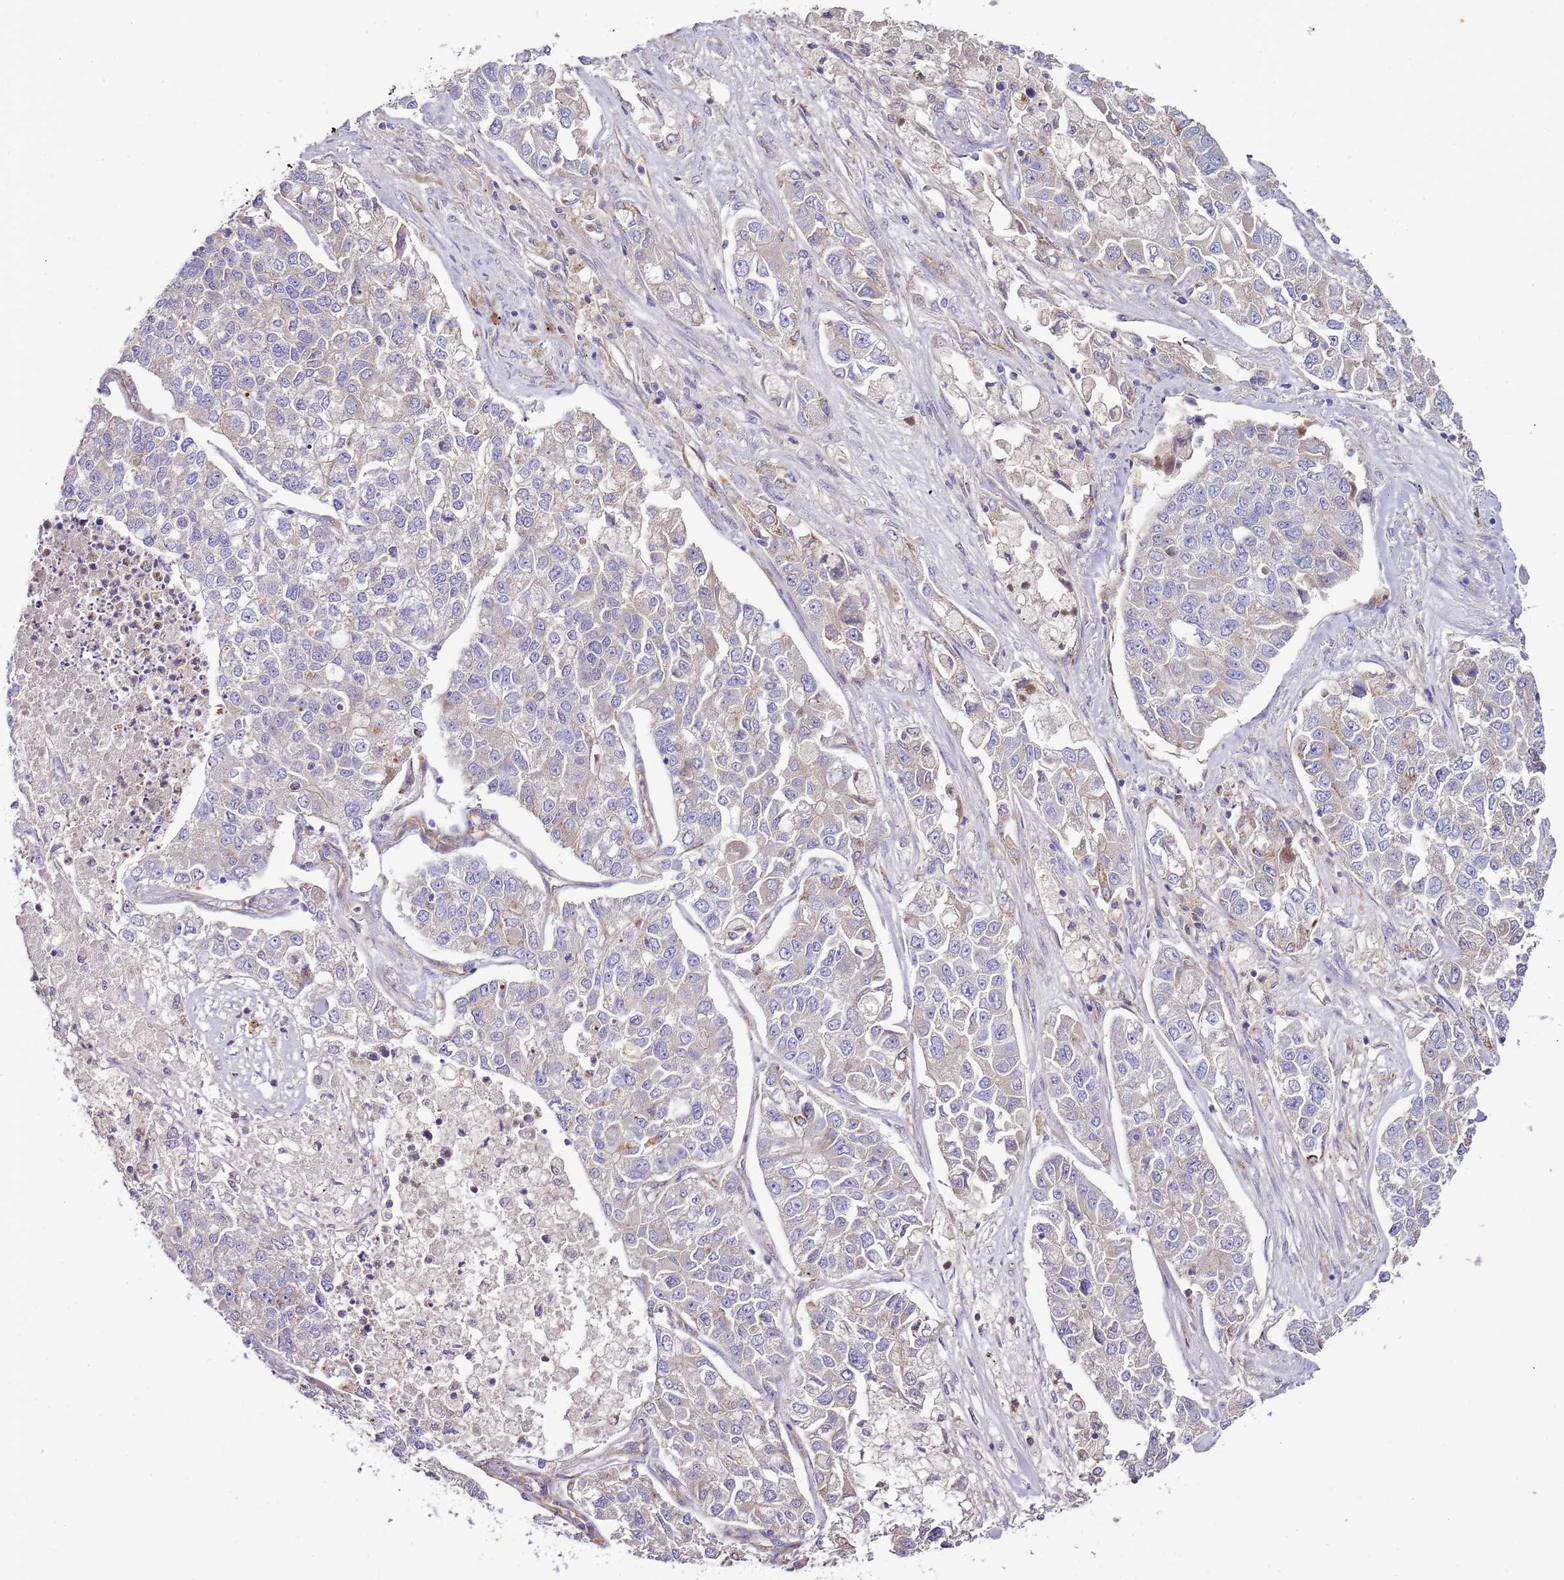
{"staining": {"intensity": "negative", "quantity": "none", "location": "none"}, "tissue": "lung cancer", "cell_type": "Tumor cells", "image_type": "cancer", "snomed": [{"axis": "morphology", "description": "Adenocarcinoma, NOS"}, {"axis": "topography", "description": "Lung"}], "caption": "Tumor cells show no significant protein expression in lung adenocarcinoma.", "gene": "DOCK6", "patient": {"sex": "male", "age": 49}}